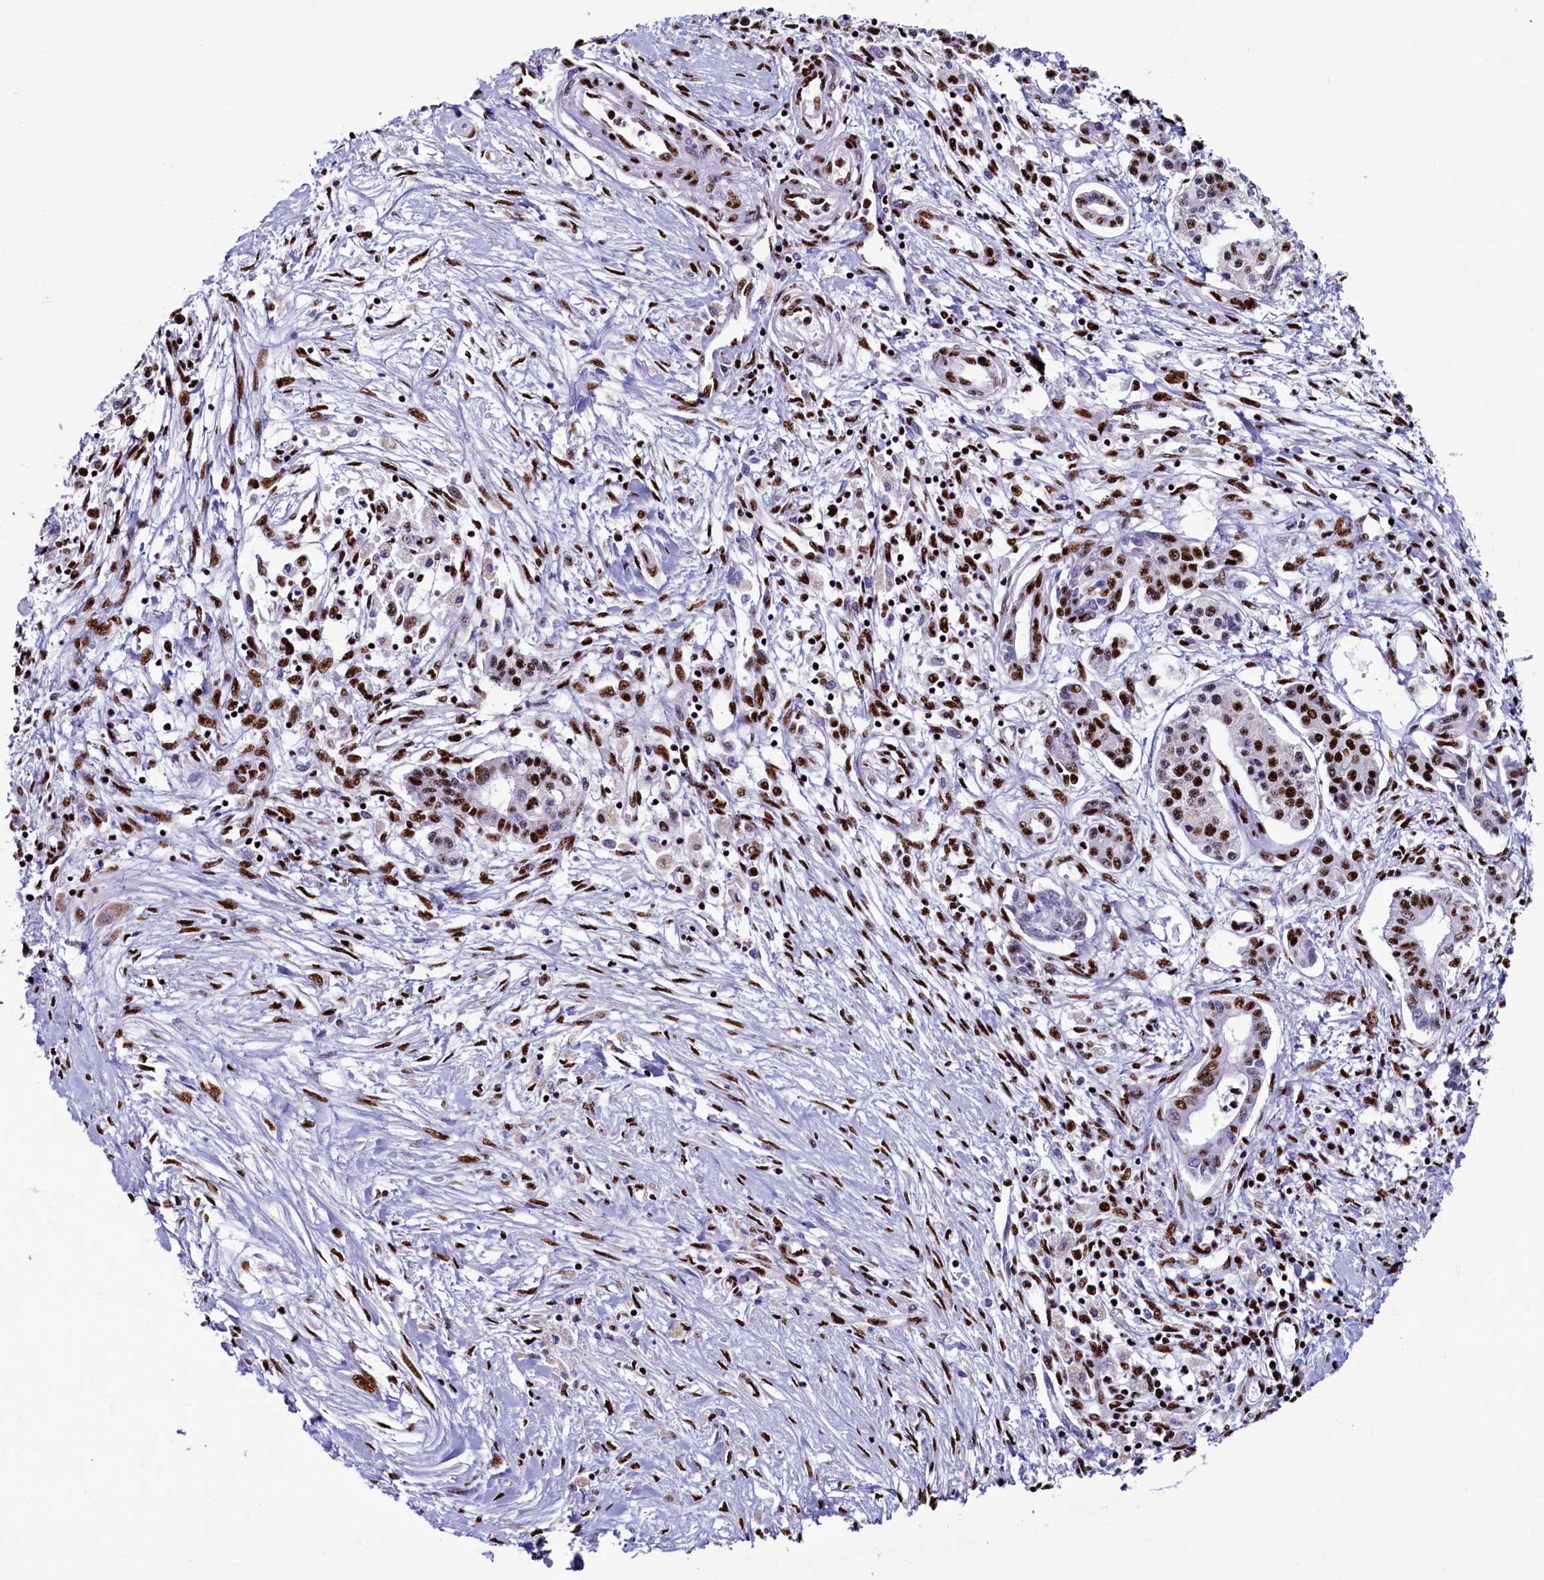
{"staining": {"intensity": "moderate", "quantity": ">75%", "location": "nuclear"}, "tissue": "pancreatic cancer", "cell_type": "Tumor cells", "image_type": "cancer", "snomed": [{"axis": "morphology", "description": "Adenocarcinoma, NOS"}, {"axis": "topography", "description": "Pancreas"}], "caption": "Pancreatic cancer was stained to show a protein in brown. There is medium levels of moderate nuclear positivity in about >75% of tumor cells.", "gene": "SRRM2", "patient": {"sex": "female", "age": 50}}